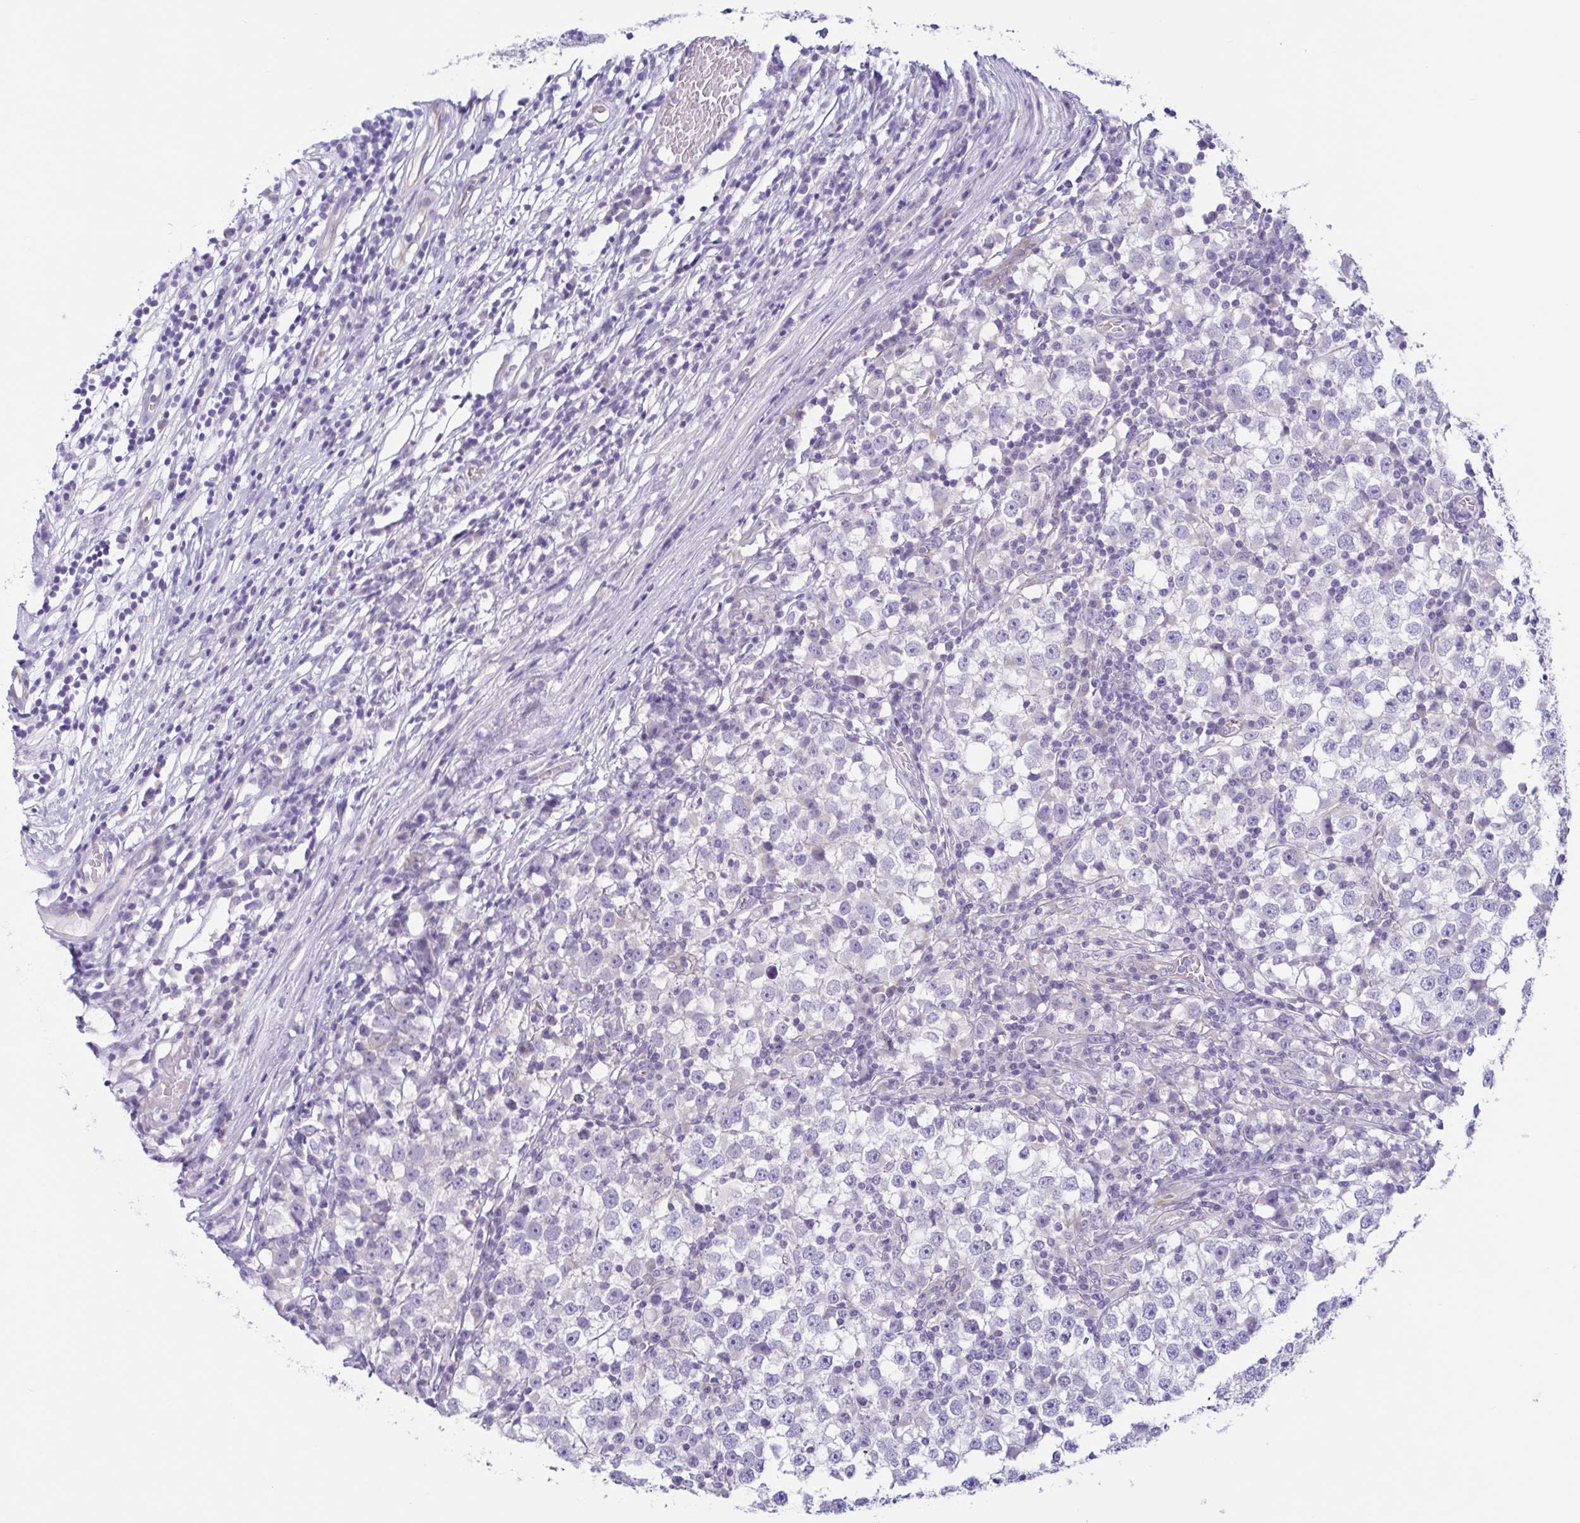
{"staining": {"intensity": "negative", "quantity": "none", "location": "none"}, "tissue": "testis cancer", "cell_type": "Tumor cells", "image_type": "cancer", "snomed": [{"axis": "morphology", "description": "Seminoma, NOS"}, {"axis": "topography", "description": "Testis"}], "caption": "Immunohistochemistry micrograph of neoplastic tissue: testis seminoma stained with DAB (3,3'-diaminobenzidine) exhibits no significant protein staining in tumor cells.", "gene": "TNNI2", "patient": {"sex": "male", "age": 65}}